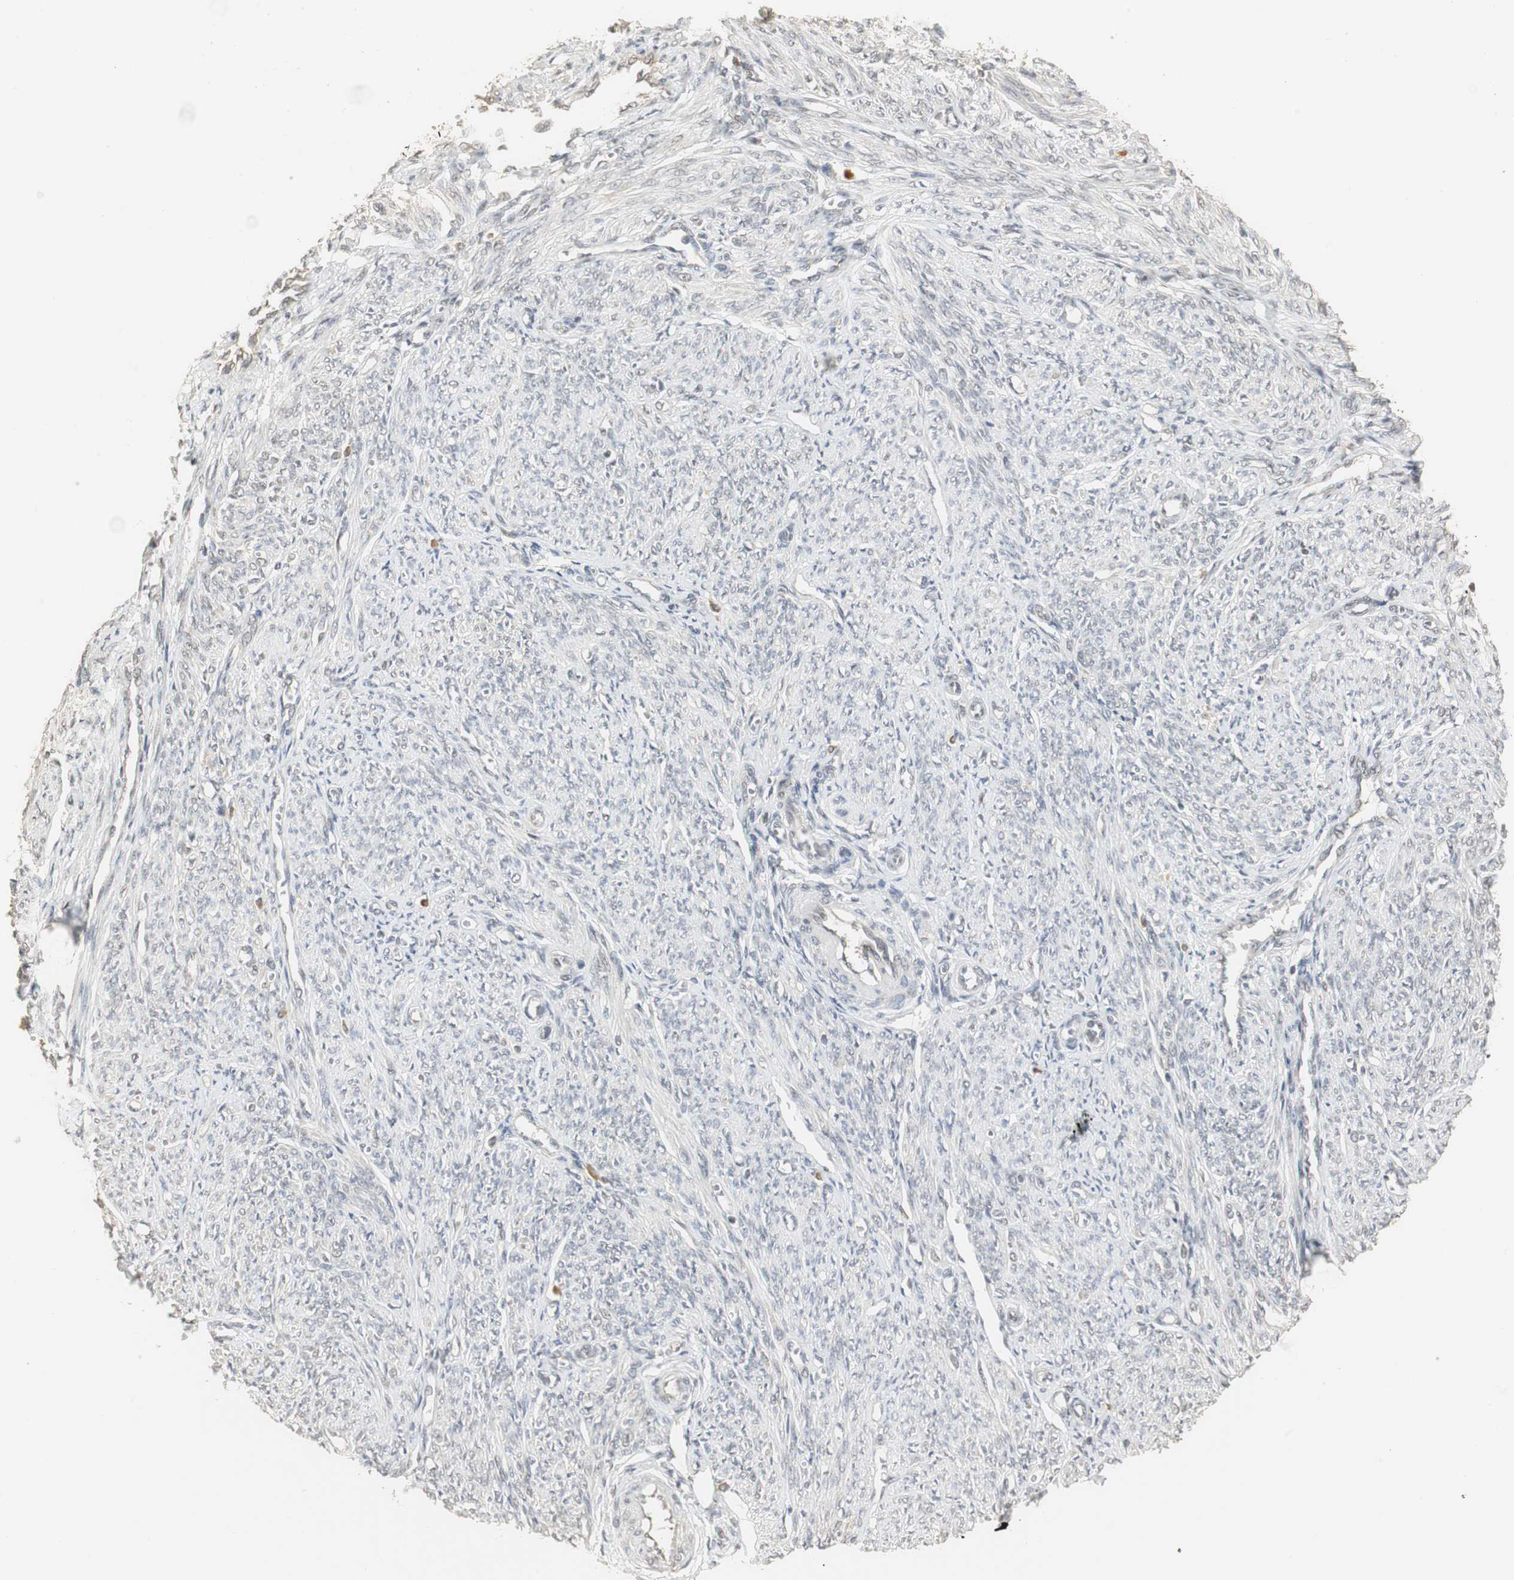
{"staining": {"intensity": "negative", "quantity": "none", "location": "none"}, "tissue": "smooth muscle", "cell_type": "Smooth muscle cells", "image_type": "normal", "snomed": [{"axis": "morphology", "description": "Normal tissue, NOS"}, {"axis": "topography", "description": "Smooth muscle"}], "caption": "There is no significant staining in smooth muscle cells of smooth muscle. (Immunohistochemistry, brightfield microscopy, high magnification).", "gene": "ELOA", "patient": {"sex": "female", "age": 65}}